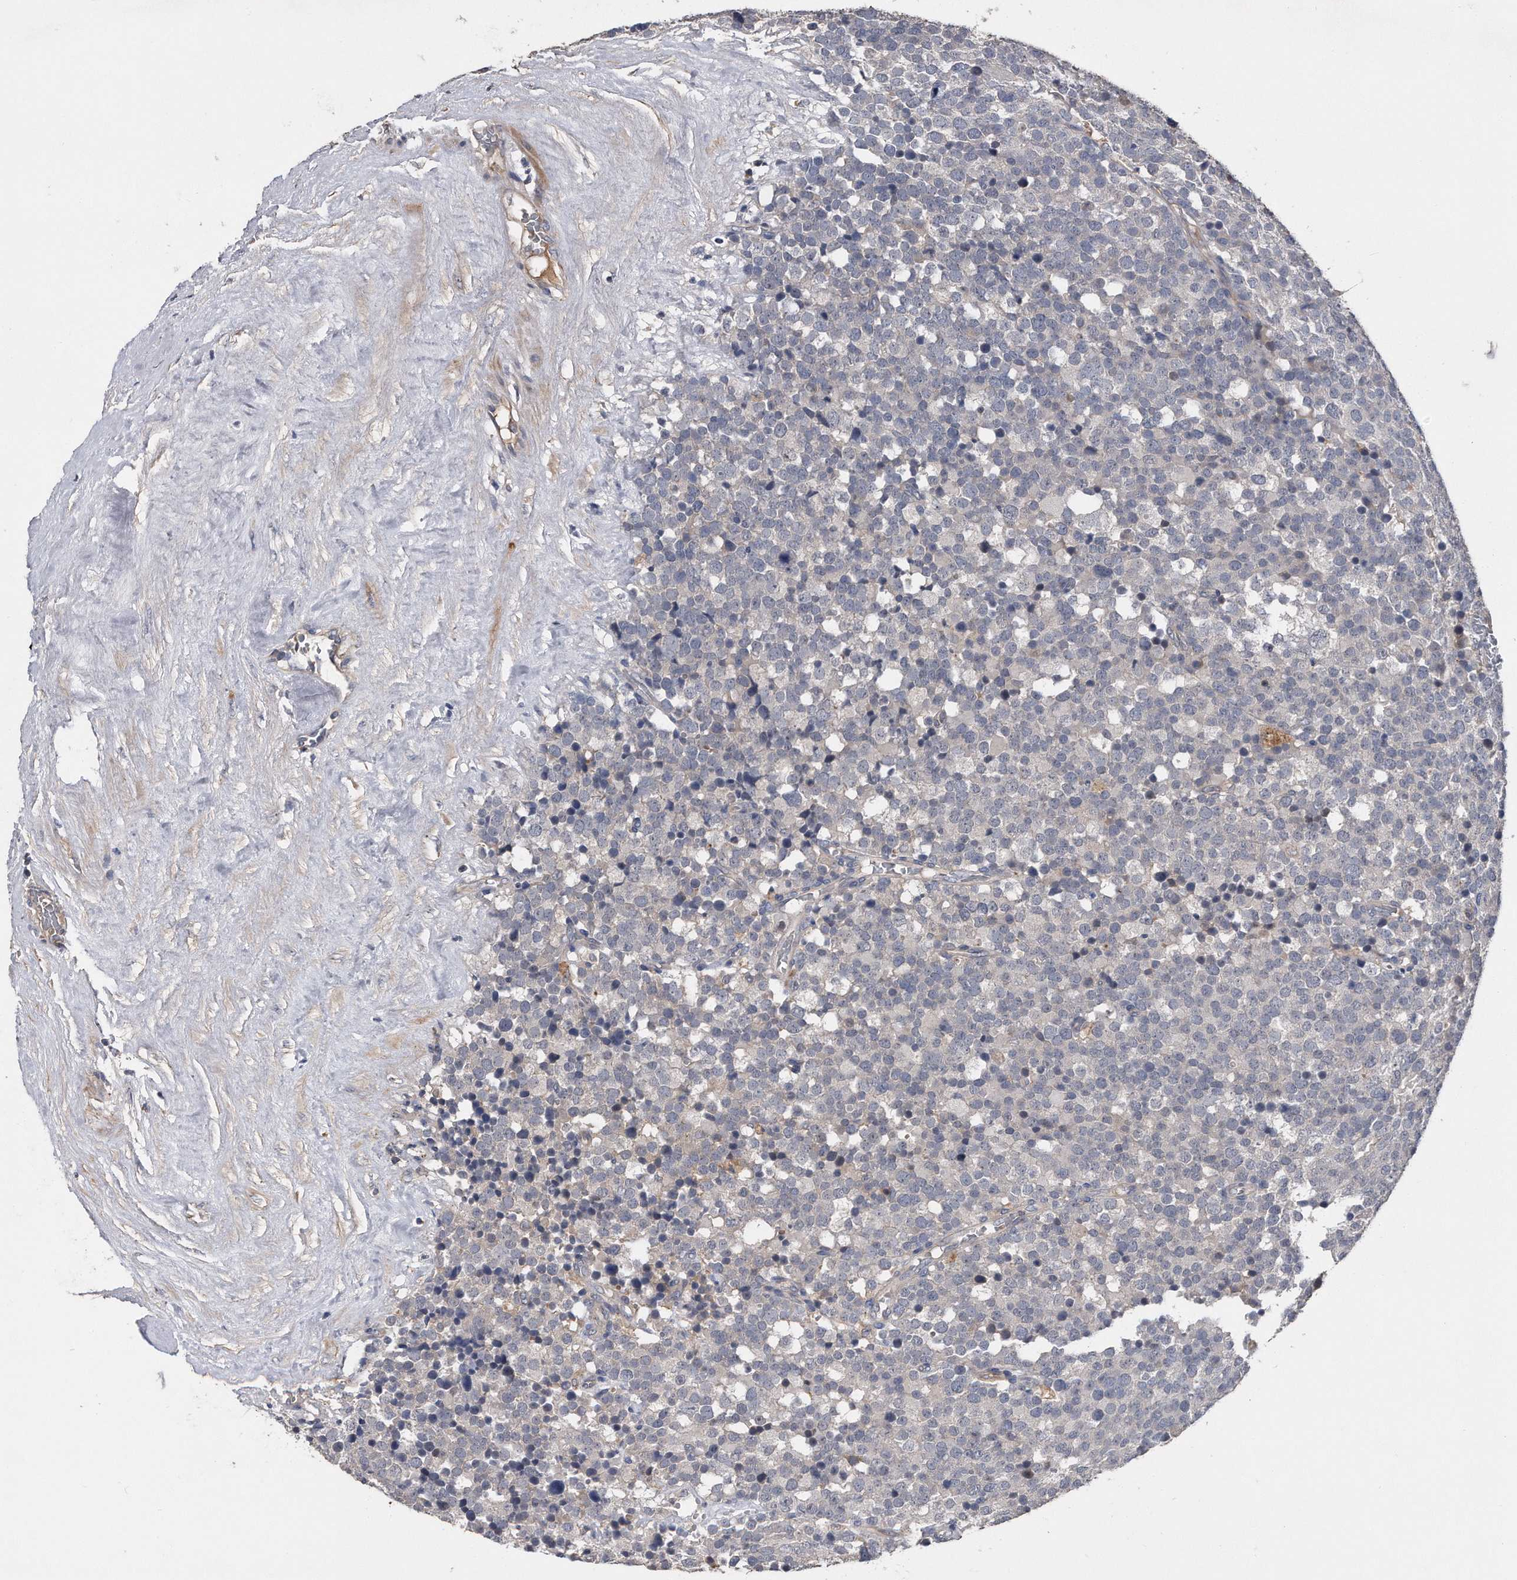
{"staining": {"intensity": "negative", "quantity": "none", "location": "none"}, "tissue": "testis cancer", "cell_type": "Tumor cells", "image_type": "cancer", "snomed": [{"axis": "morphology", "description": "Seminoma, NOS"}, {"axis": "topography", "description": "Testis"}], "caption": "Protein analysis of testis cancer reveals no significant expression in tumor cells. Nuclei are stained in blue.", "gene": "KCND3", "patient": {"sex": "male", "age": 71}}